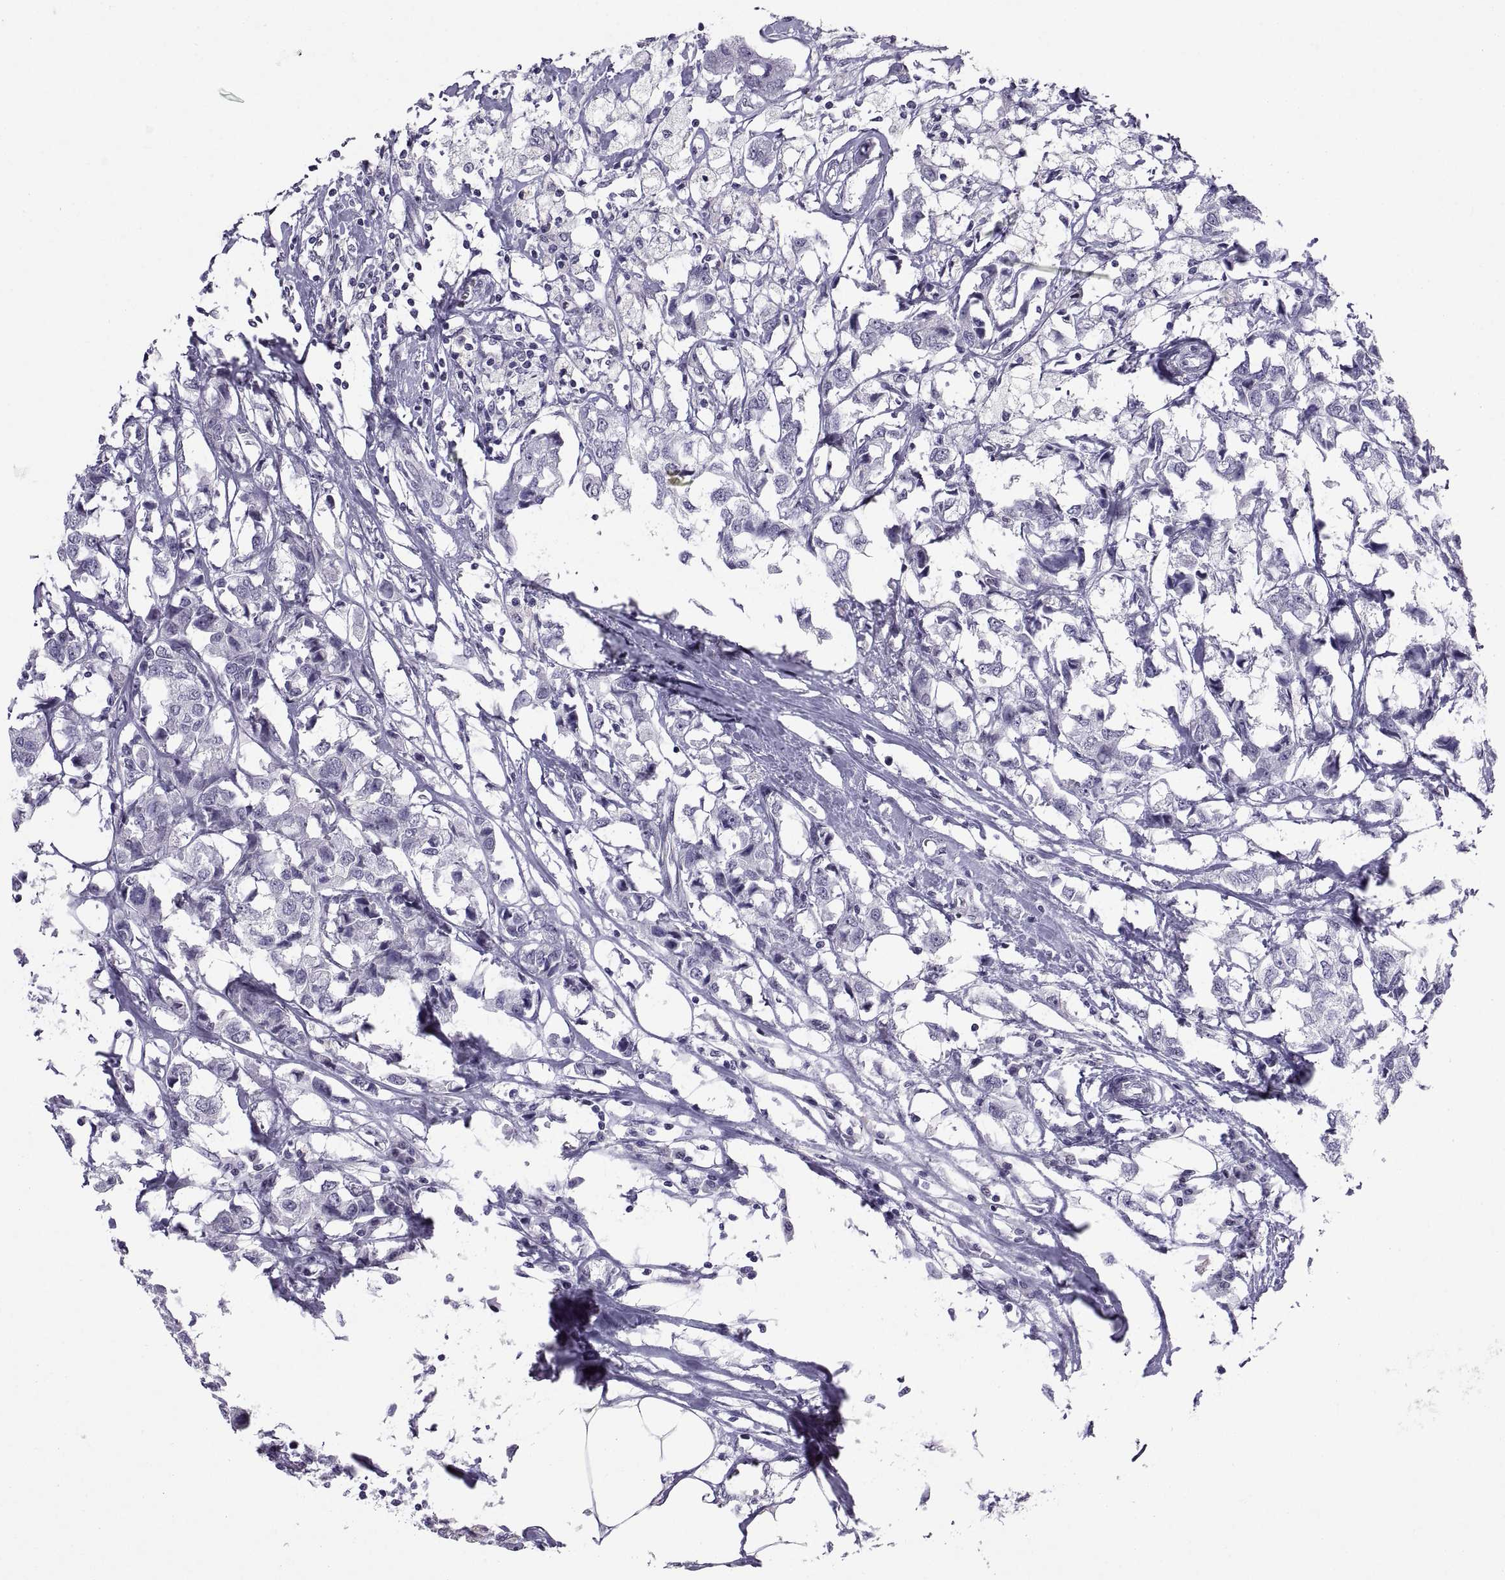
{"staining": {"intensity": "negative", "quantity": "none", "location": "none"}, "tissue": "breast cancer", "cell_type": "Tumor cells", "image_type": "cancer", "snomed": [{"axis": "morphology", "description": "Duct carcinoma"}, {"axis": "topography", "description": "Breast"}], "caption": "Tumor cells are negative for protein expression in human breast cancer.", "gene": "KRT77", "patient": {"sex": "female", "age": 80}}